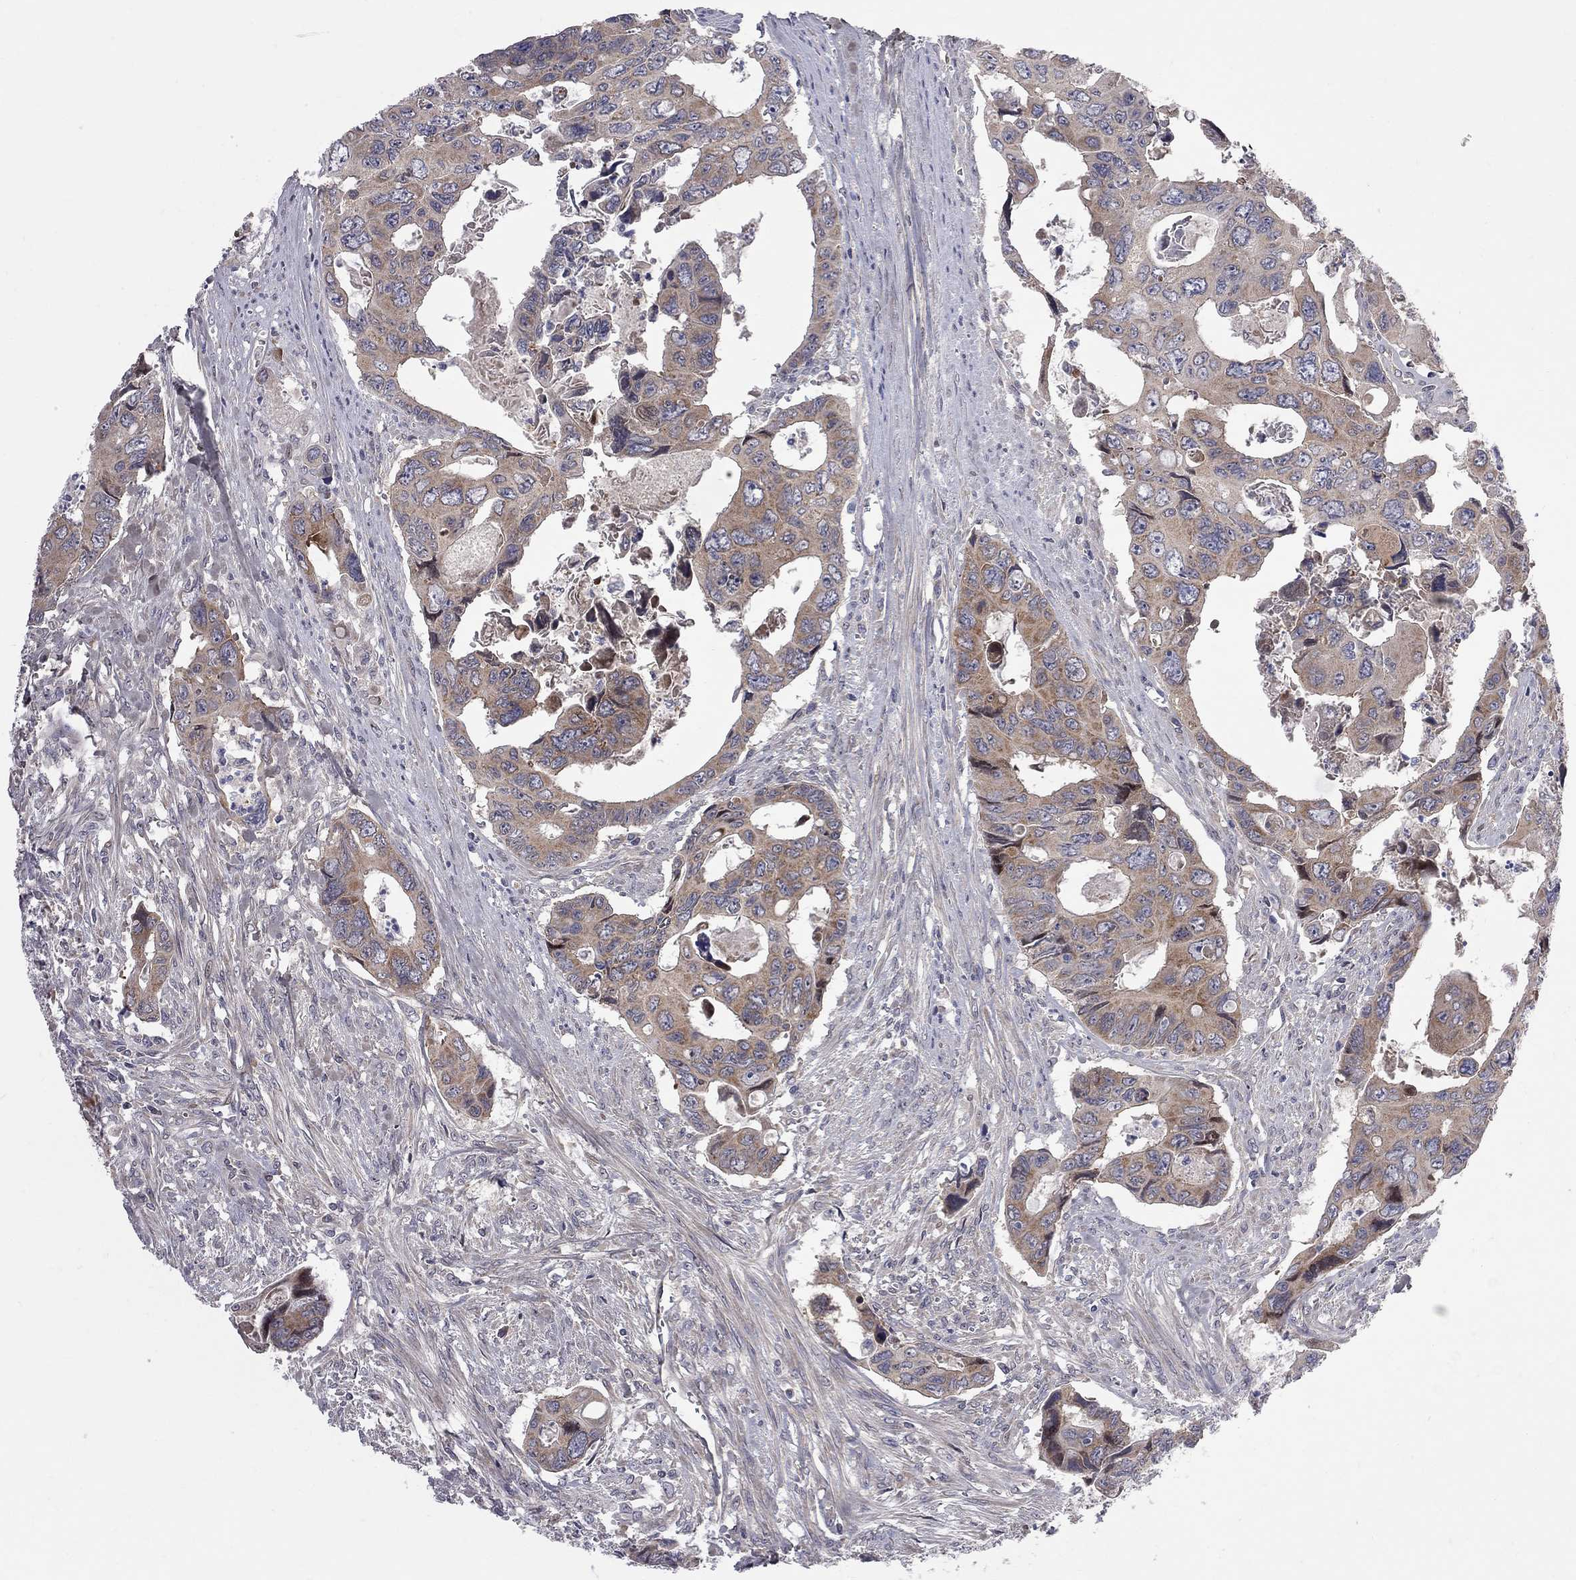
{"staining": {"intensity": "weak", "quantity": "25%-75%", "location": "cytoplasmic/membranous"}, "tissue": "colorectal cancer", "cell_type": "Tumor cells", "image_type": "cancer", "snomed": [{"axis": "morphology", "description": "Adenocarcinoma, NOS"}, {"axis": "topography", "description": "Rectum"}], "caption": "Colorectal cancer (adenocarcinoma) stained for a protein exhibits weak cytoplasmic/membranous positivity in tumor cells.", "gene": "CNOT11", "patient": {"sex": "male", "age": 62}}